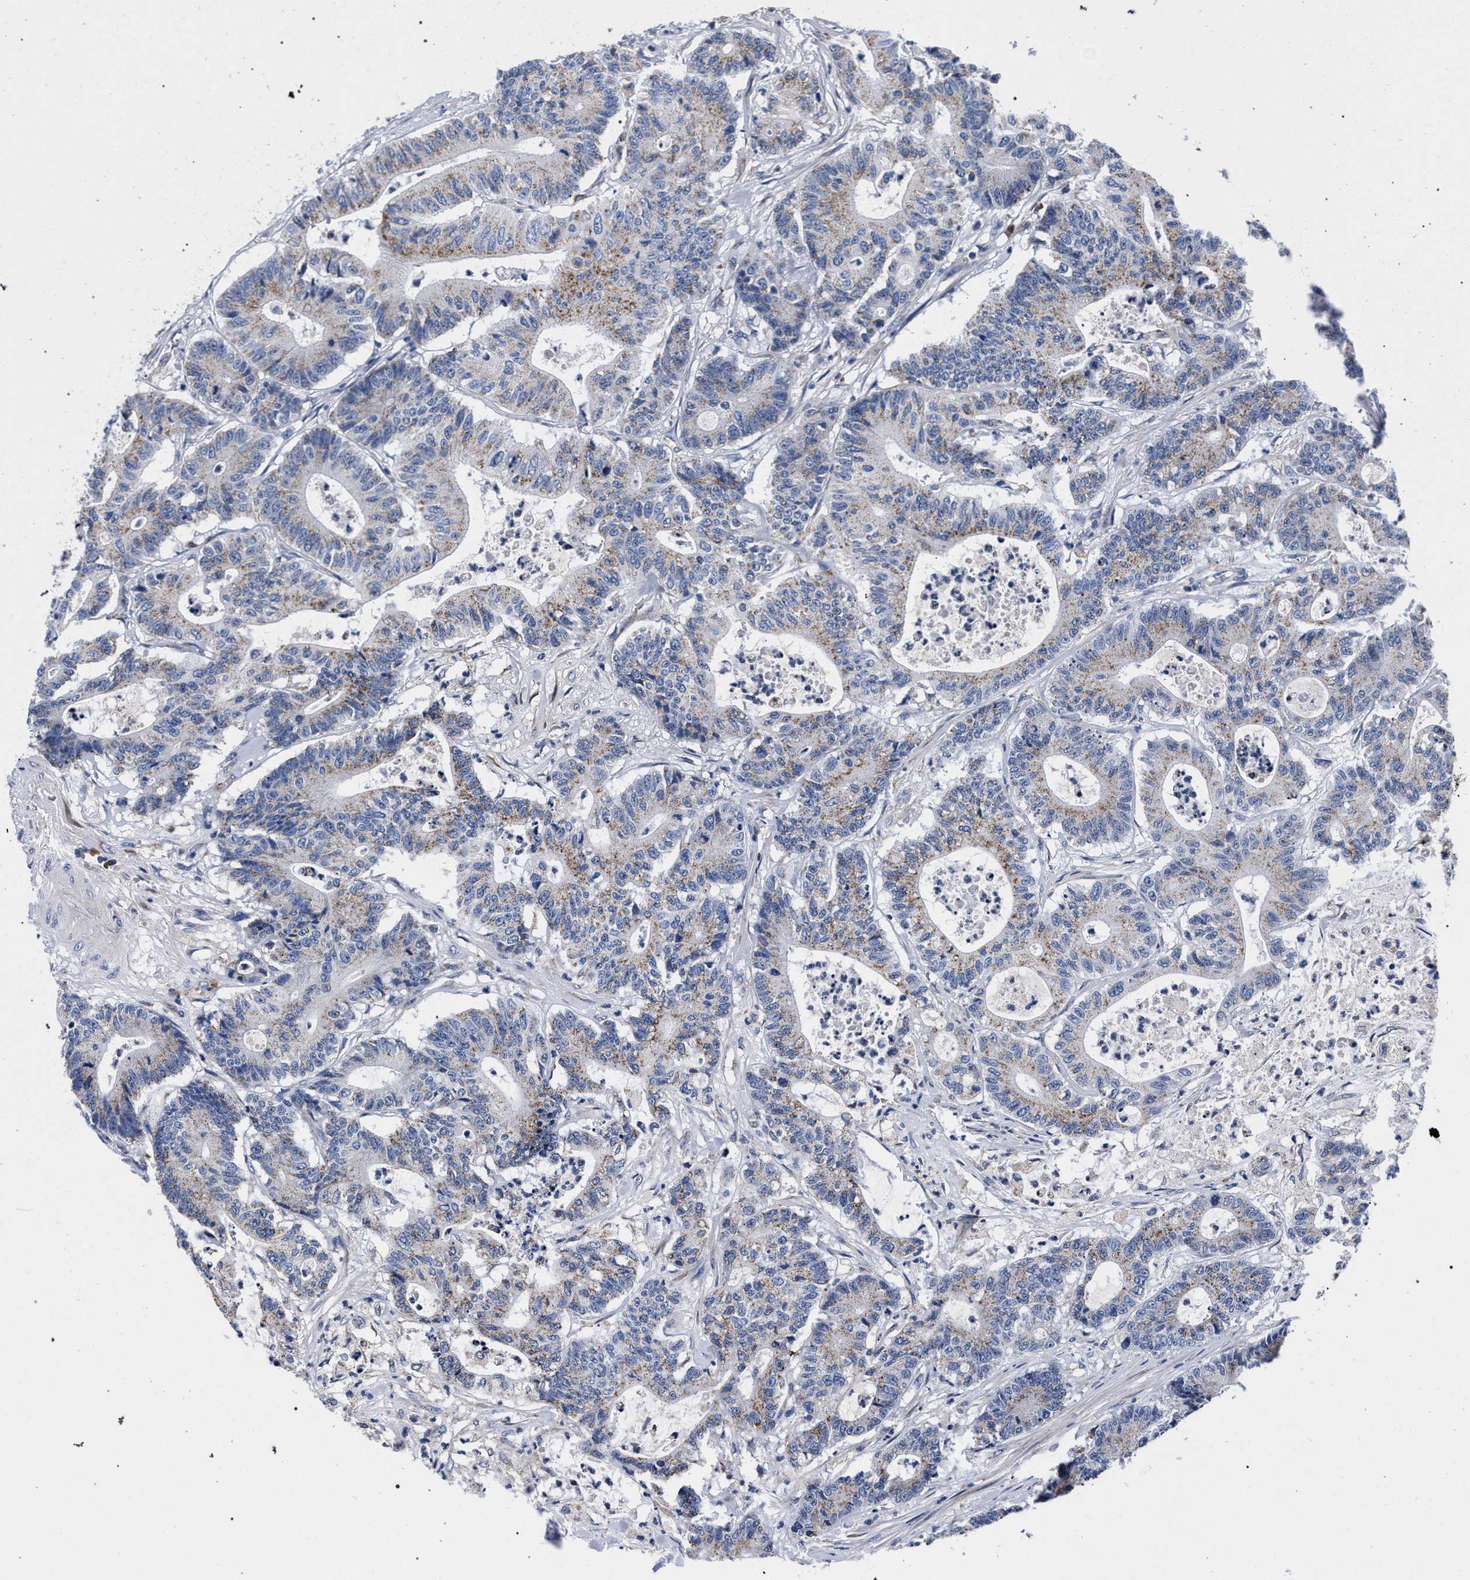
{"staining": {"intensity": "moderate", "quantity": "<25%", "location": "cytoplasmic/membranous"}, "tissue": "colorectal cancer", "cell_type": "Tumor cells", "image_type": "cancer", "snomed": [{"axis": "morphology", "description": "Adenocarcinoma, NOS"}, {"axis": "topography", "description": "Colon"}], "caption": "Immunohistochemistry micrograph of neoplastic tissue: adenocarcinoma (colorectal) stained using IHC demonstrates low levels of moderate protein expression localized specifically in the cytoplasmic/membranous of tumor cells, appearing as a cytoplasmic/membranous brown color.", "gene": "ACOX1", "patient": {"sex": "female", "age": 84}}